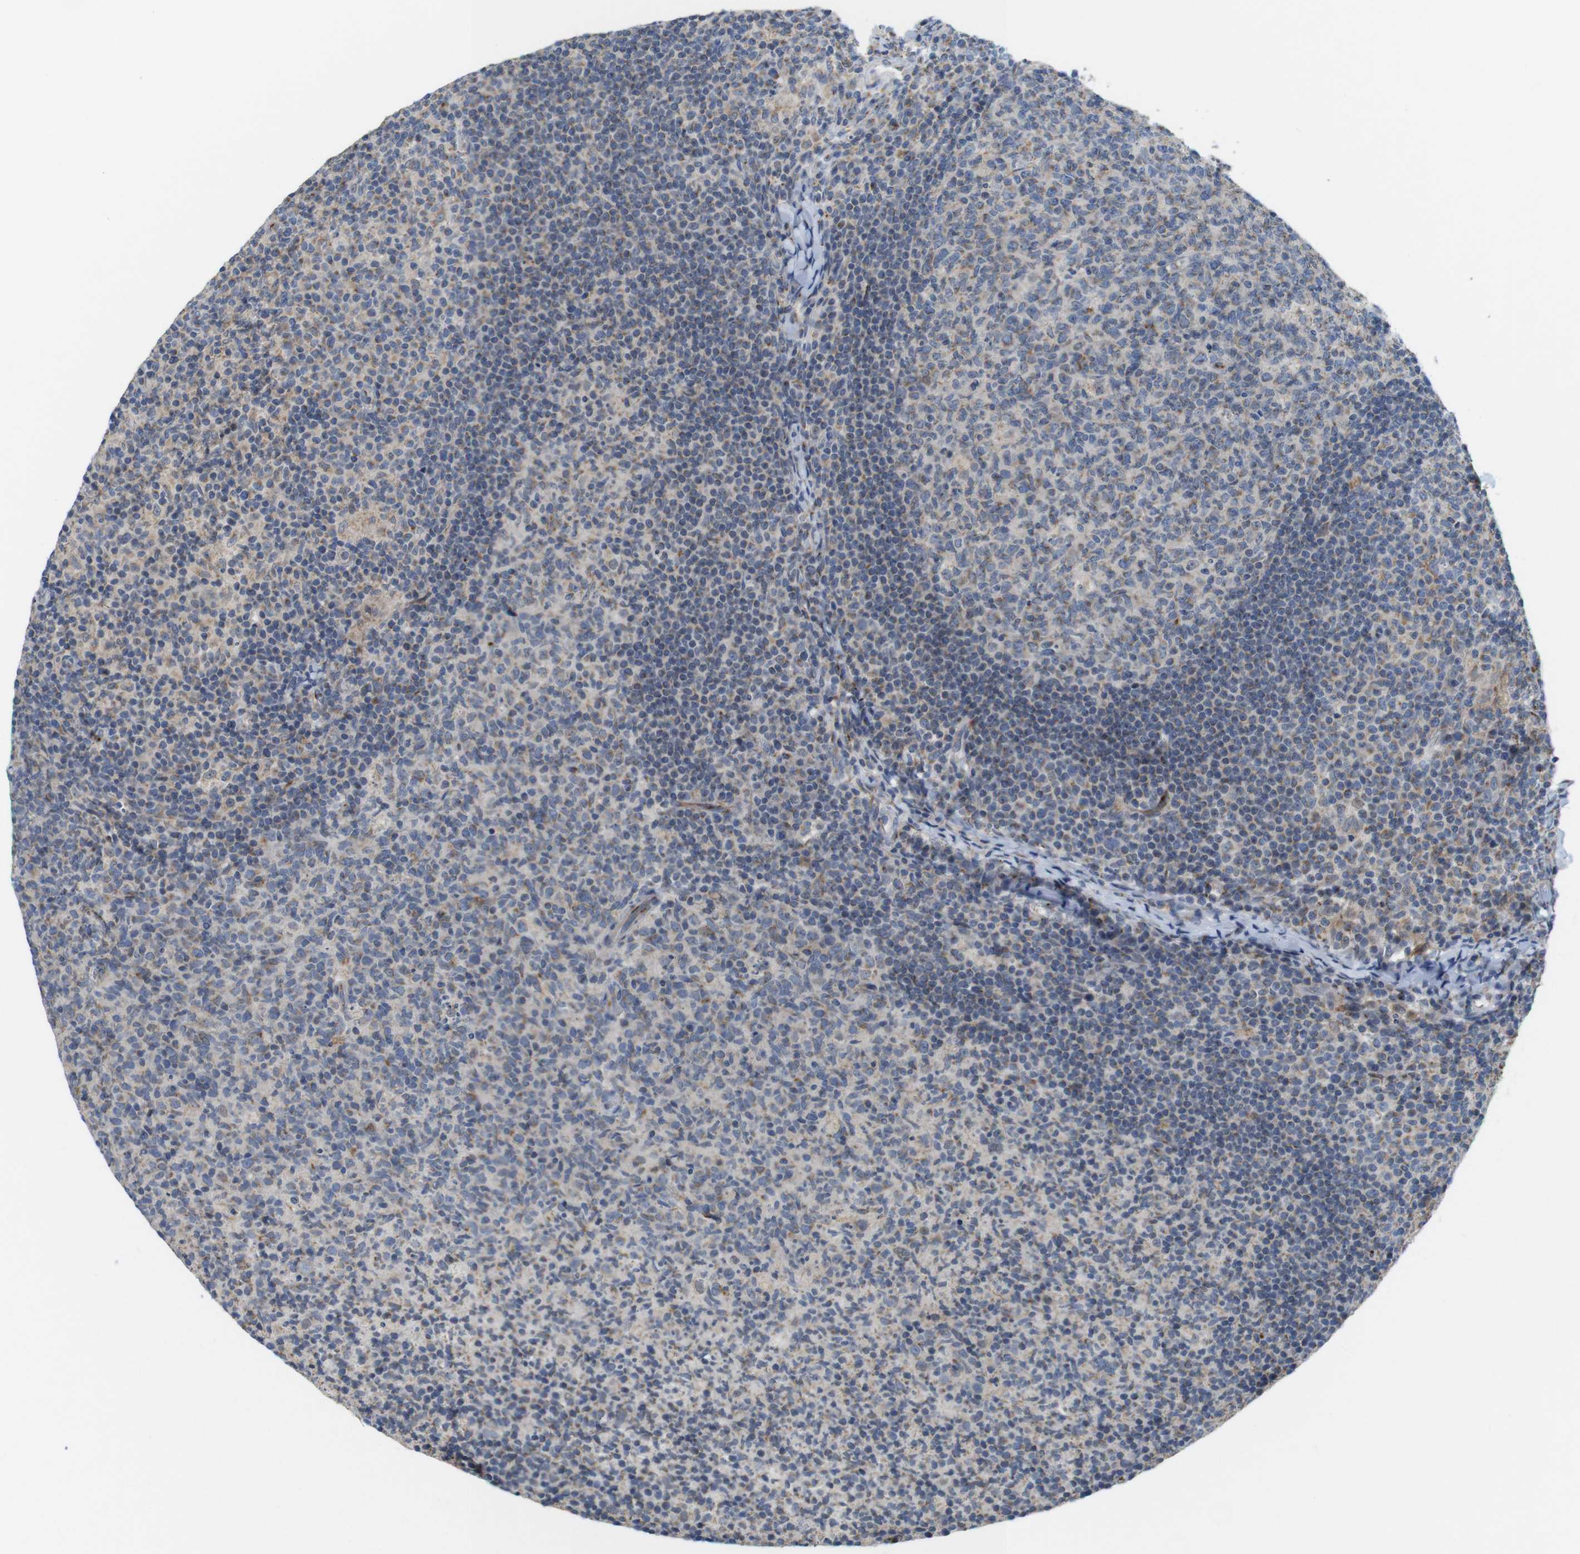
{"staining": {"intensity": "moderate", "quantity": "25%-75%", "location": "cytoplasmic/membranous"}, "tissue": "lymph node", "cell_type": "Germinal center cells", "image_type": "normal", "snomed": [{"axis": "morphology", "description": "Normal tissue, NOS"}, {"axis": "morphology", "description": "Inflammation, NOS"}, {"axis": "topography", "description": "Lymph node"}], "caption": "An image of lymph node stained for a protein shows moderate cytoplasmic/membranous brown staining in germinal center cells. (IHC, brightfield microscopy, high magnification).", "gene": "EFCAB14", "patient": {"sex": "male", "age": 55}}